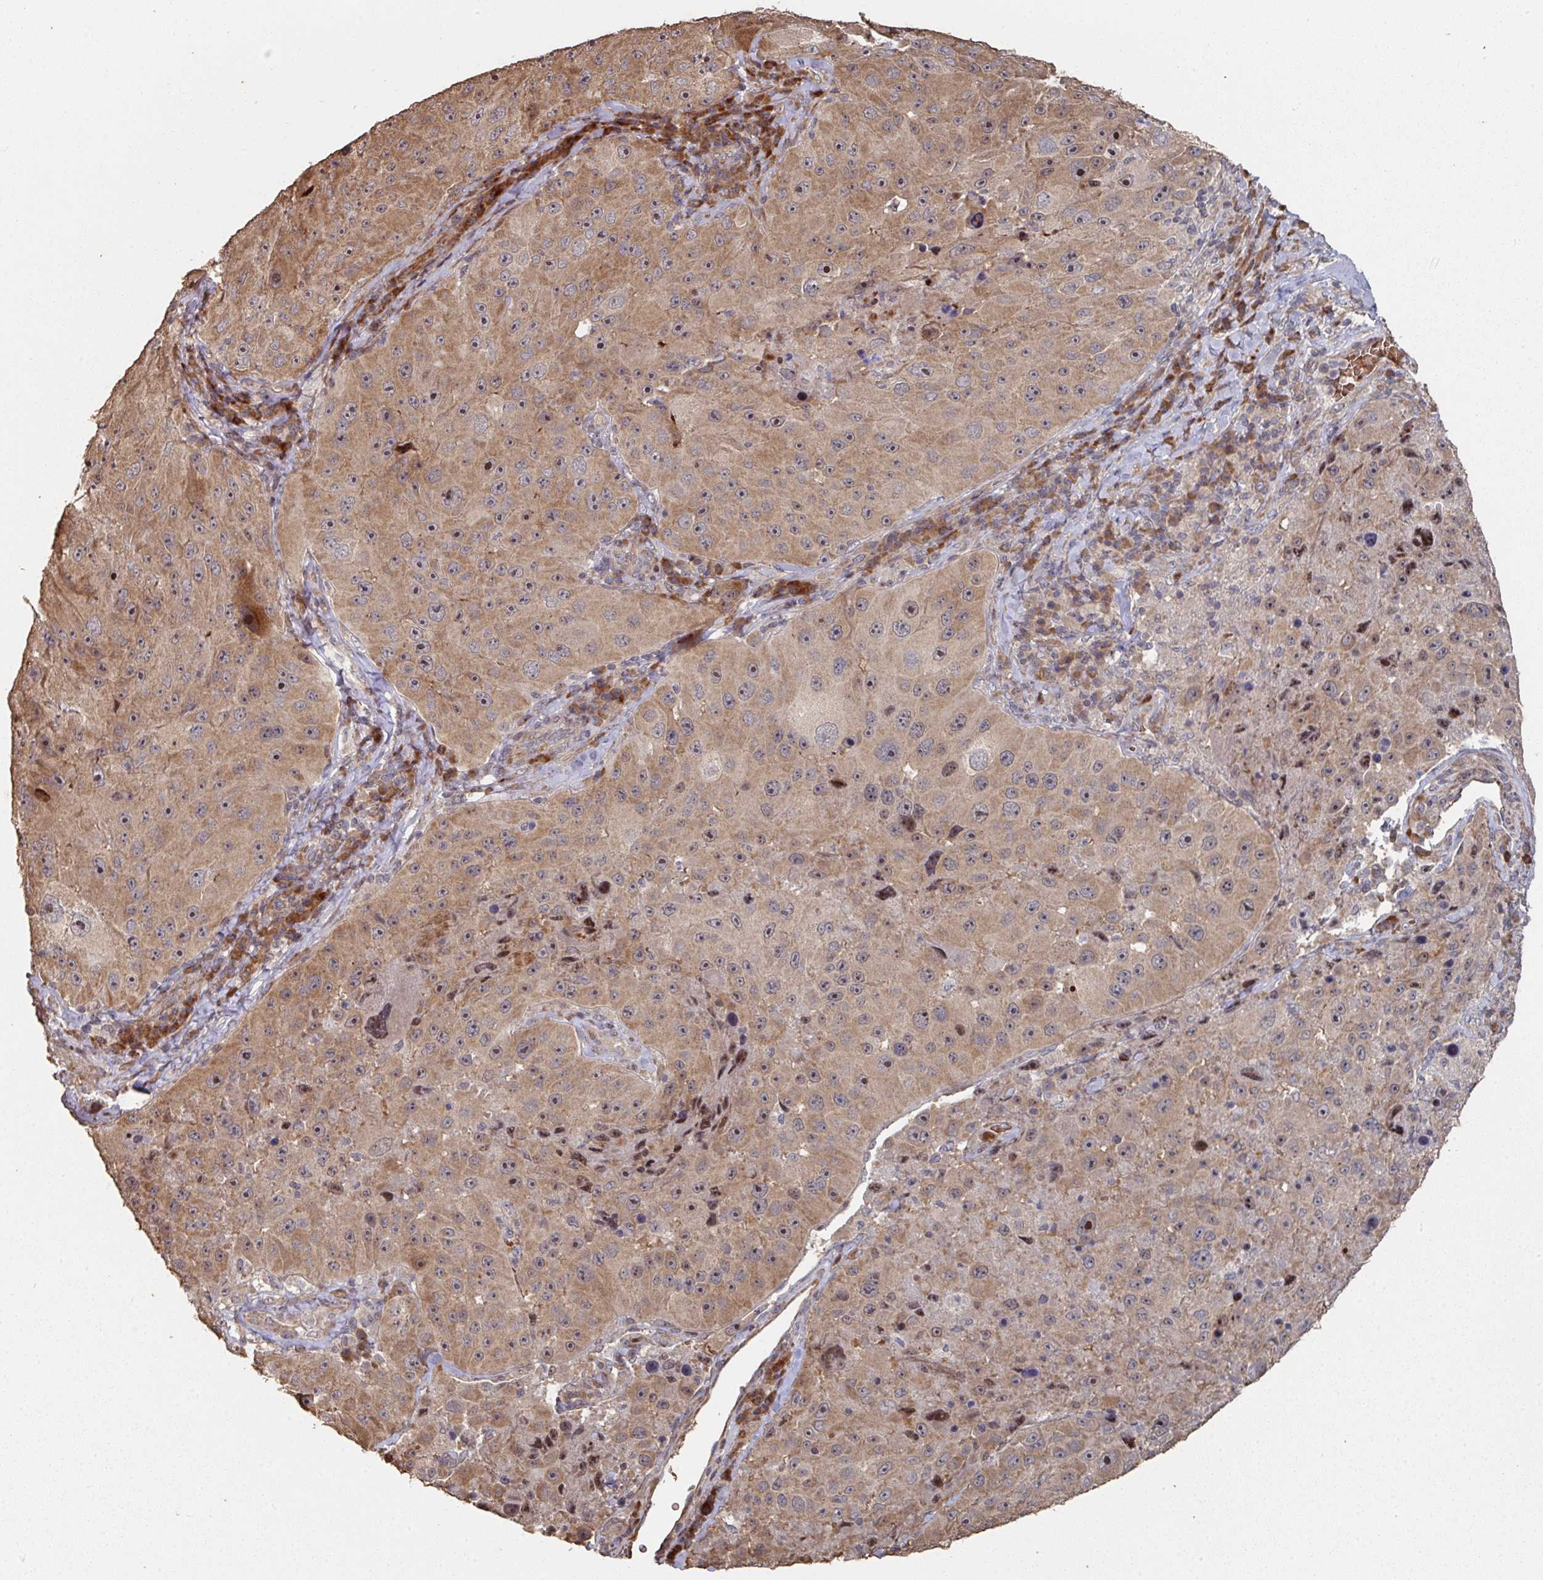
{"staining": {"intensity": "moderate", "quantity": ">75%", "location": "cytoplasmic/membranous,nuclear"}, "tissue": "melanoma", "cell_type": "Tumor cells", "image_type": "cancer", "snomed": [{"axis": "morphology", "description": "Malignant melanoma, Metastatic site"}, {"axis": "topography", "description": "Lymph node"}], "caption": "Protein expression analysis of human malignant melanoma (metastatic site) reveals moderate cytoplasmic/membranous and nuclear expression in about >75% of tumor cells. (IHC, brightfield microscopy, high magnification).", "gene": "CA7", "patient": {"sex": "male", "age": 62}}